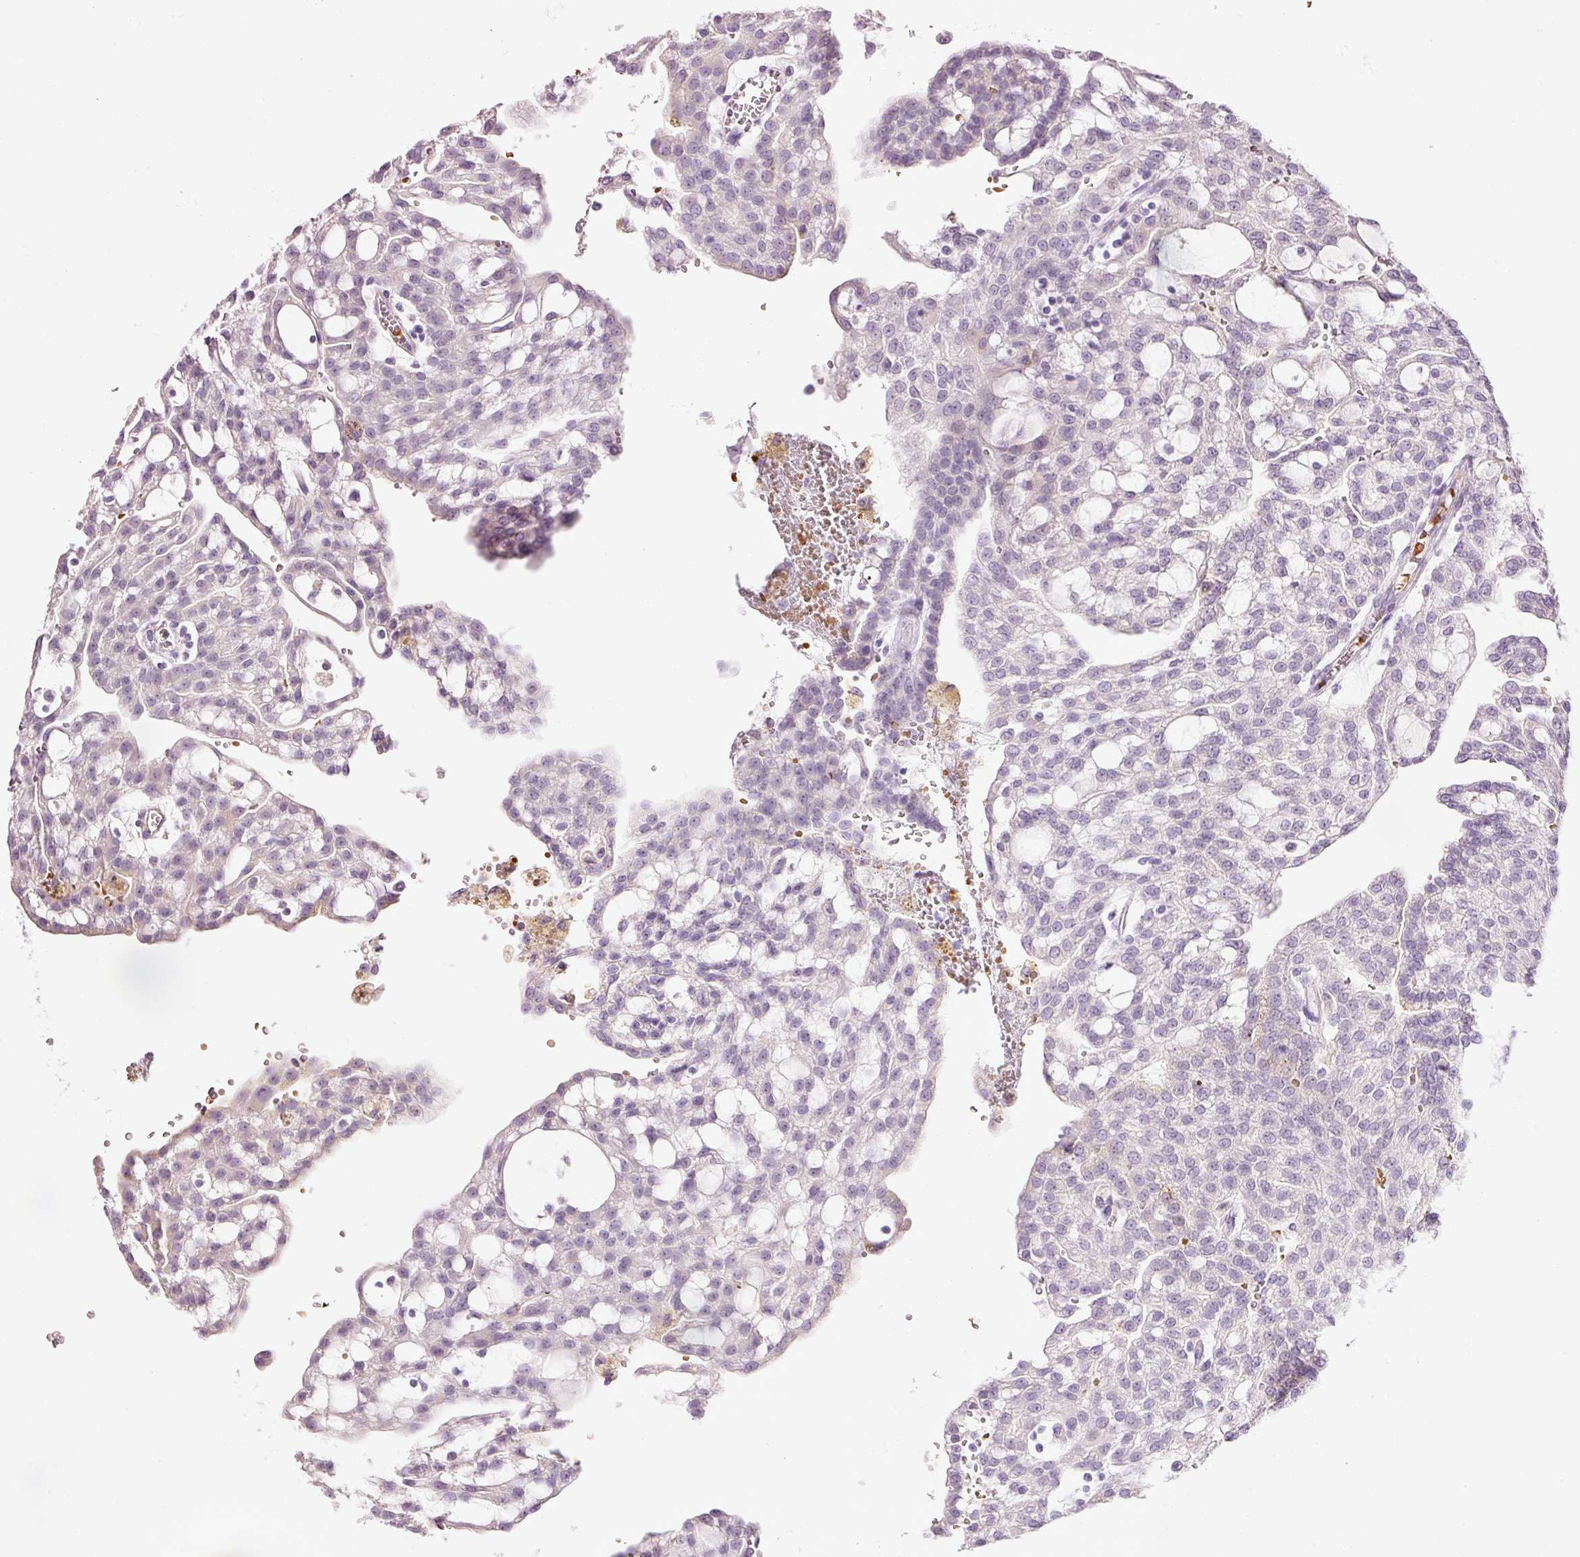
{"staining": {"intensity": "negative", "quantity": "none", "location": "none"}, "tissue": "renal cancer", "cell_type": "Tumor cells", "image_type": "cancer", "snomed": [{"axis": "morphology", "description": "Adenocarcinoma, NOS"}, {"axis": "topography", "description": "Kidney"}], "caption": "This is an IHC histopathology image of renal cancer (adenocarcinoma). There is no staining in tumor cells.", "gene": "DHRS11", "patient": {"sex": "male", "age": 63}}